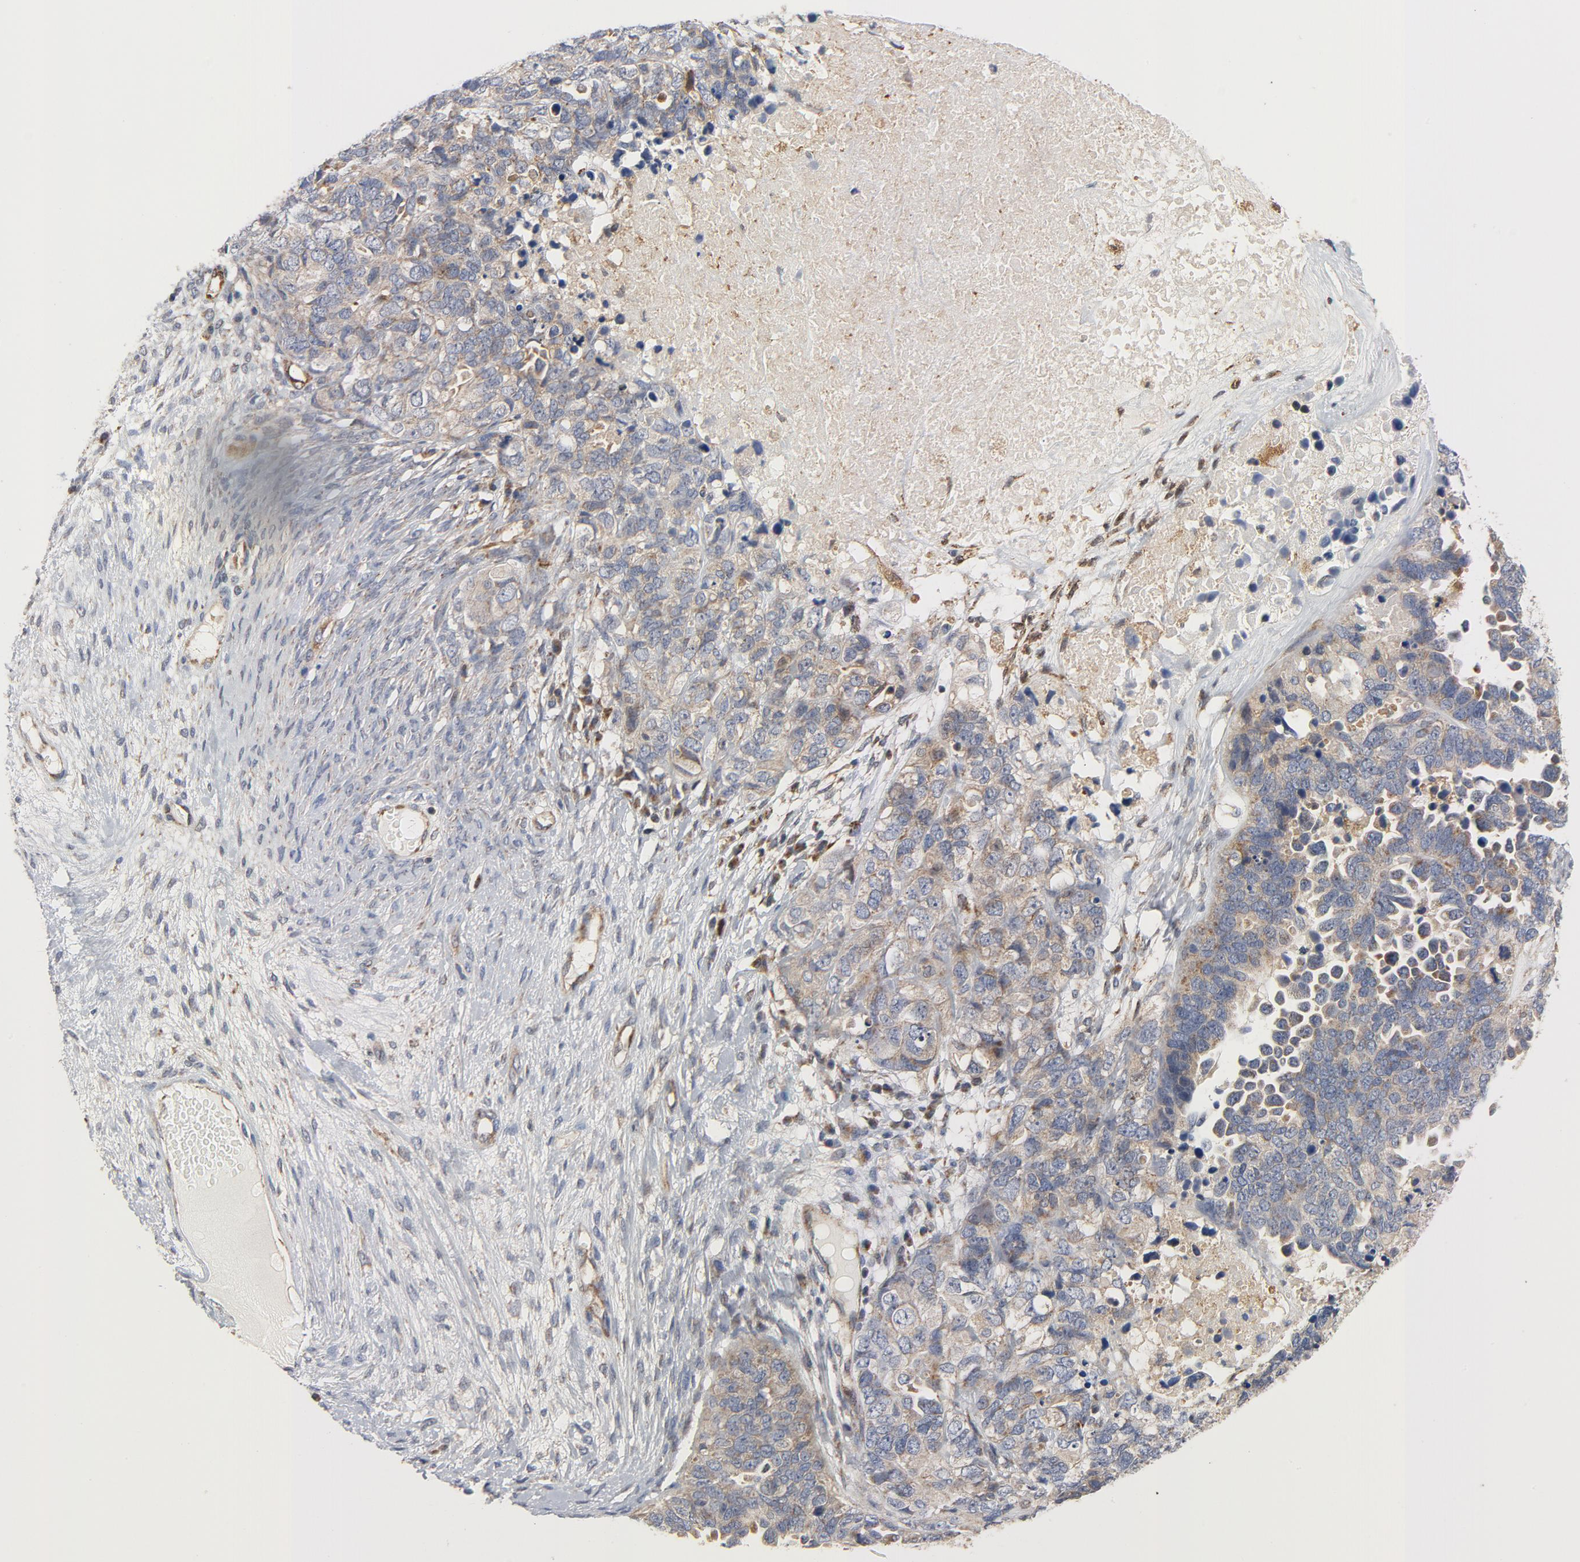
{"staining": {"intensity": "moderate", "quantity": ">75%", "location": "cytoplasmic/membranous"}, "tissue": "ovarian cancer", "cell_type": "Tumor cells", "image_type": "cancer", "snomed": [{"axis": "morphology", "description": "Cystadenocarcinoma, serous, NOS"}, {"axis": "topography", "description": "Ovary"}], "caption": "Tumor cells demonstrate medium levels of moderate cytoplasmic/membranous expression in approximately >75% of cells in serous cystadenocarcinoma (ovarian).", "gene": "RAPGEF4", "patient": {"sex": "female", "age": 82}}